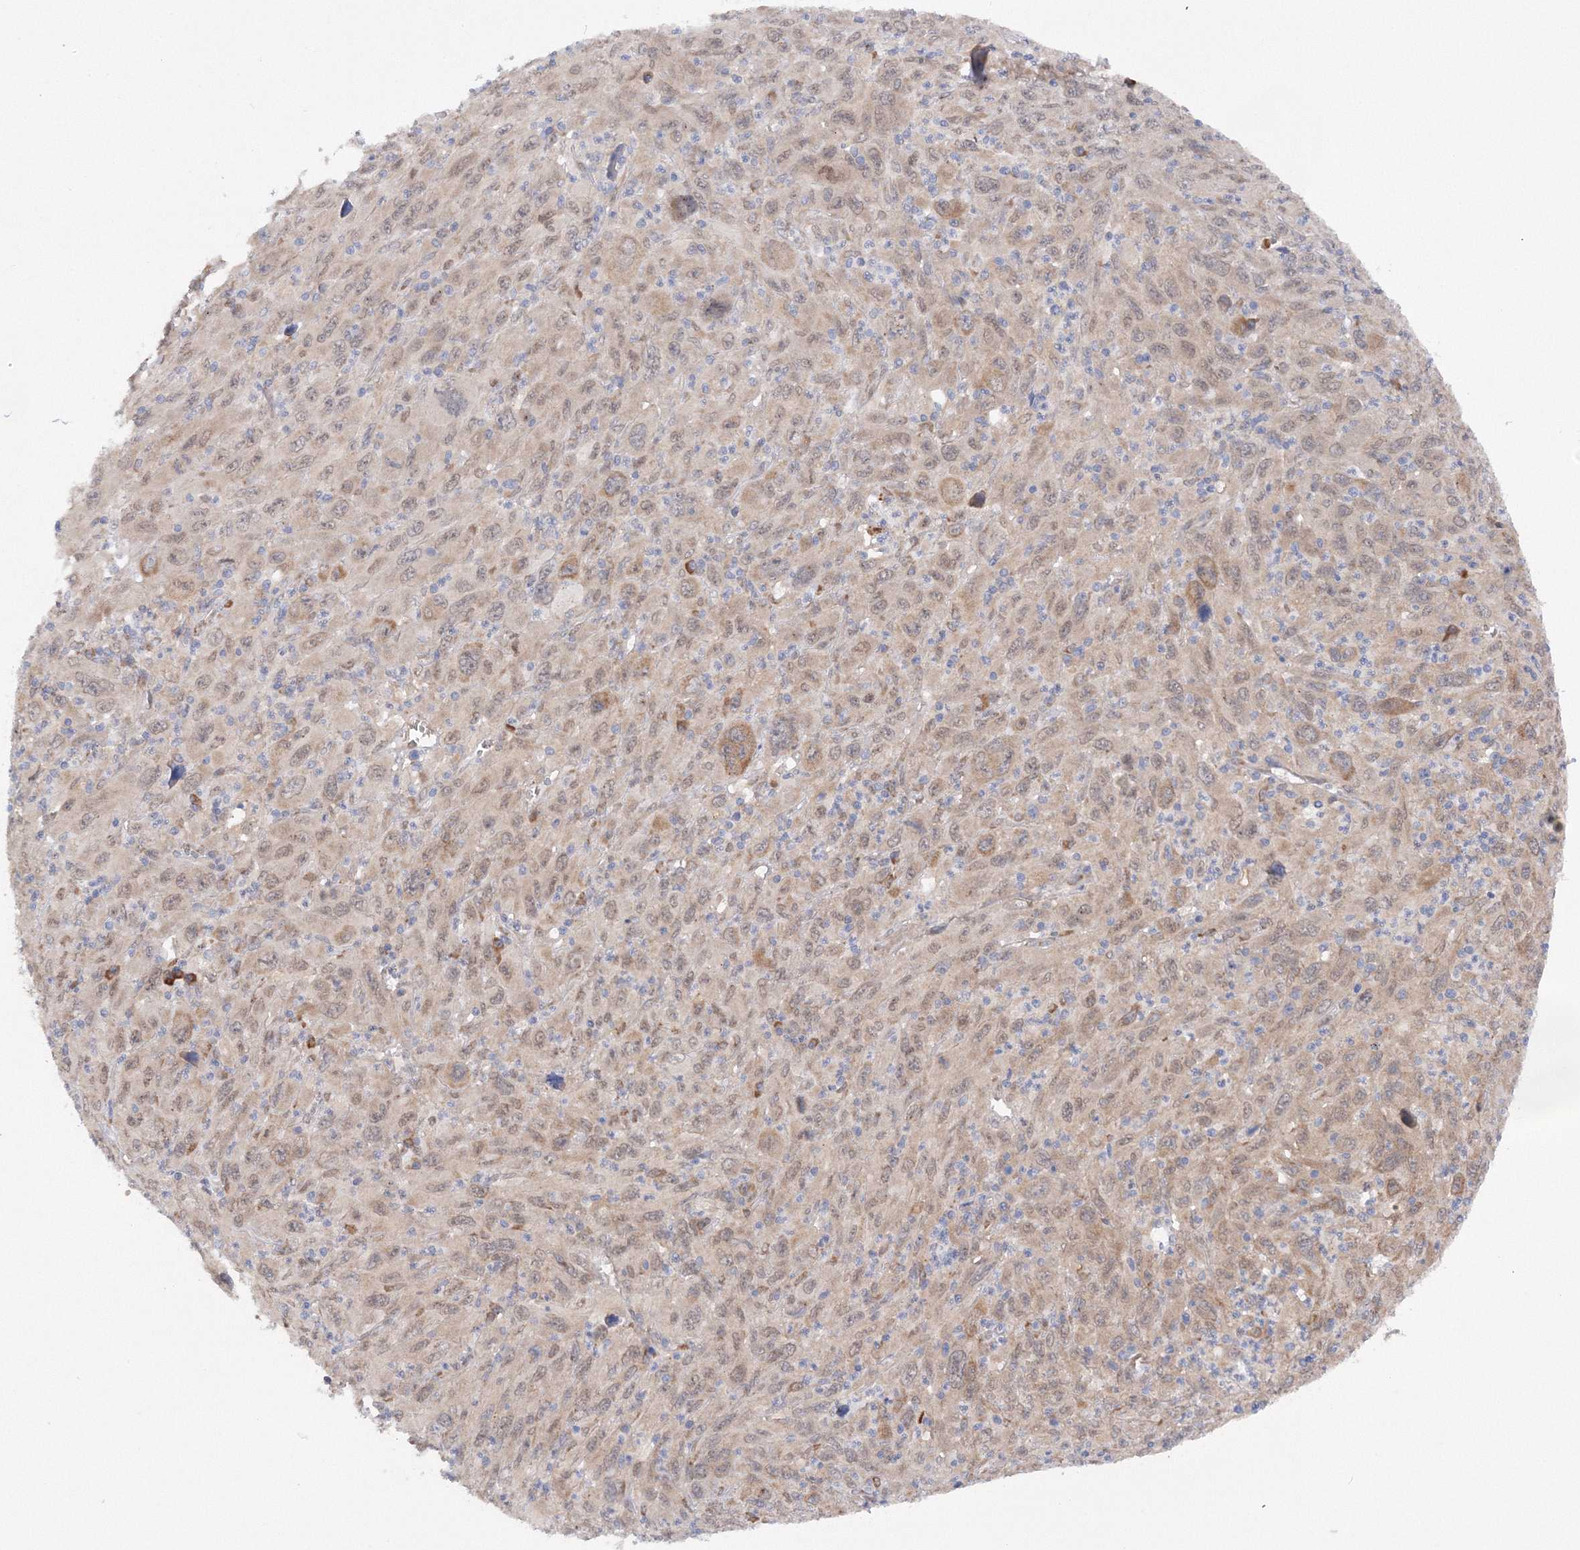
{"staining": {"intensity": "weak", "quantity": "25%-75%", "location": "cytoplasmic/membranous"}, "tissue": "melanoma", "cell_type": "Tumor cells", "image_type": "cancer", "snomed": [{"axis": "morphology", "description": "Malignant melanoma, Metastatic site"}, {"axis": "topography", "description": "Skin"}], "caption": "Melanoma was stained to show a protein in brown. There is low levels of weak cytoplasmic/membranous expression in approximately 25%-75% of tumor cells.", "gene": "DIS3L2", "patient": {"sex": "female", "age": 56}}